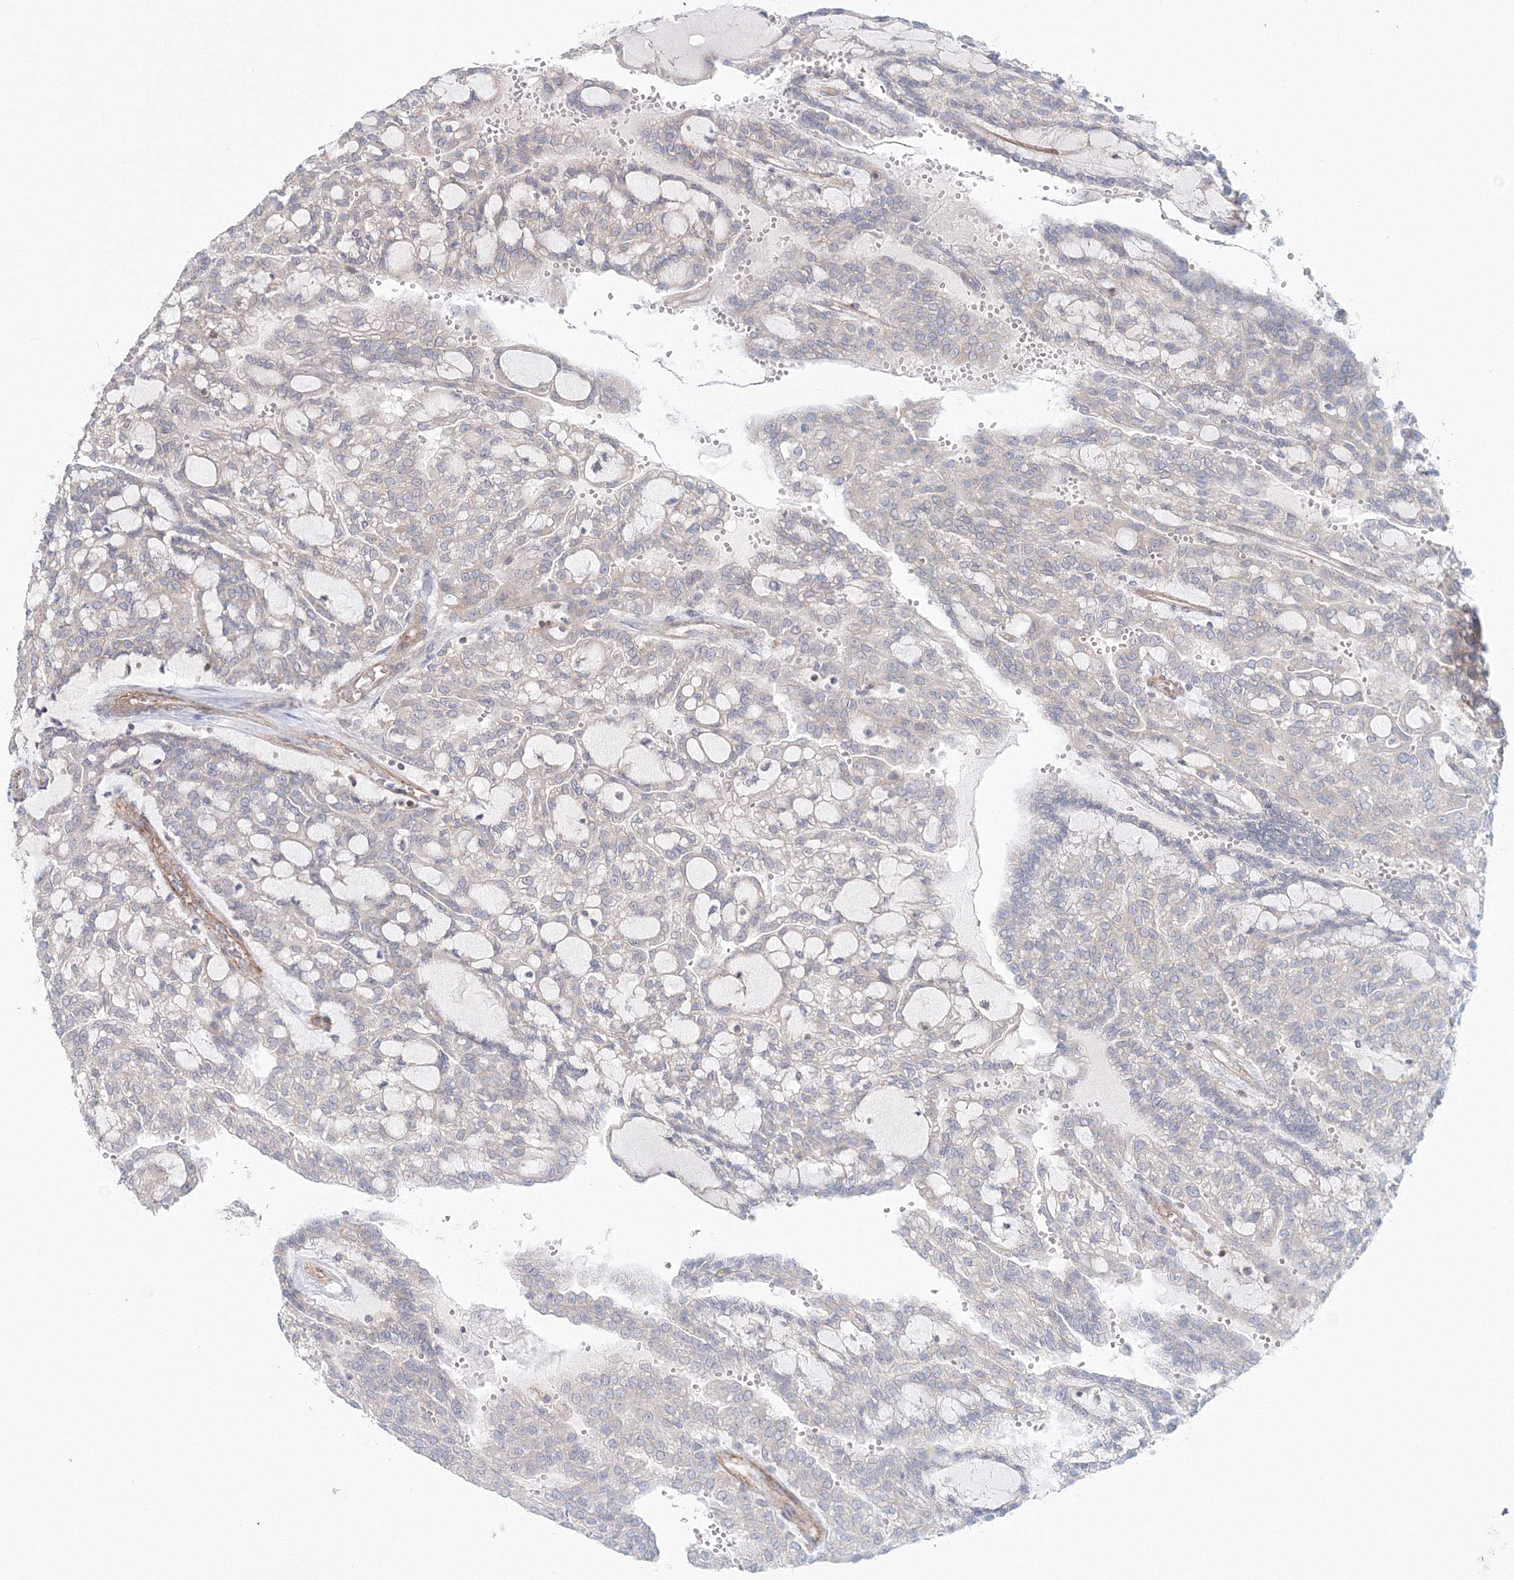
{"staining": {"intensity": "negative", "quantity": "none", "location": "none"}, "tissue": "renal cancer", "cell_type": "Tumor cells", "image_type": "cancer", "snomed": [{"axis": "morphology", "description": "Adenocarcinoma, NOS"}, {"axis": "topography", "description": "Kidney"}], "caption": "Image shows no protein staining in tumor cells of renal cancer (adenocarcinoma) tissue.", "gene": "SH3PXD2A", "patient": {"sex": "male", "age": 63}}